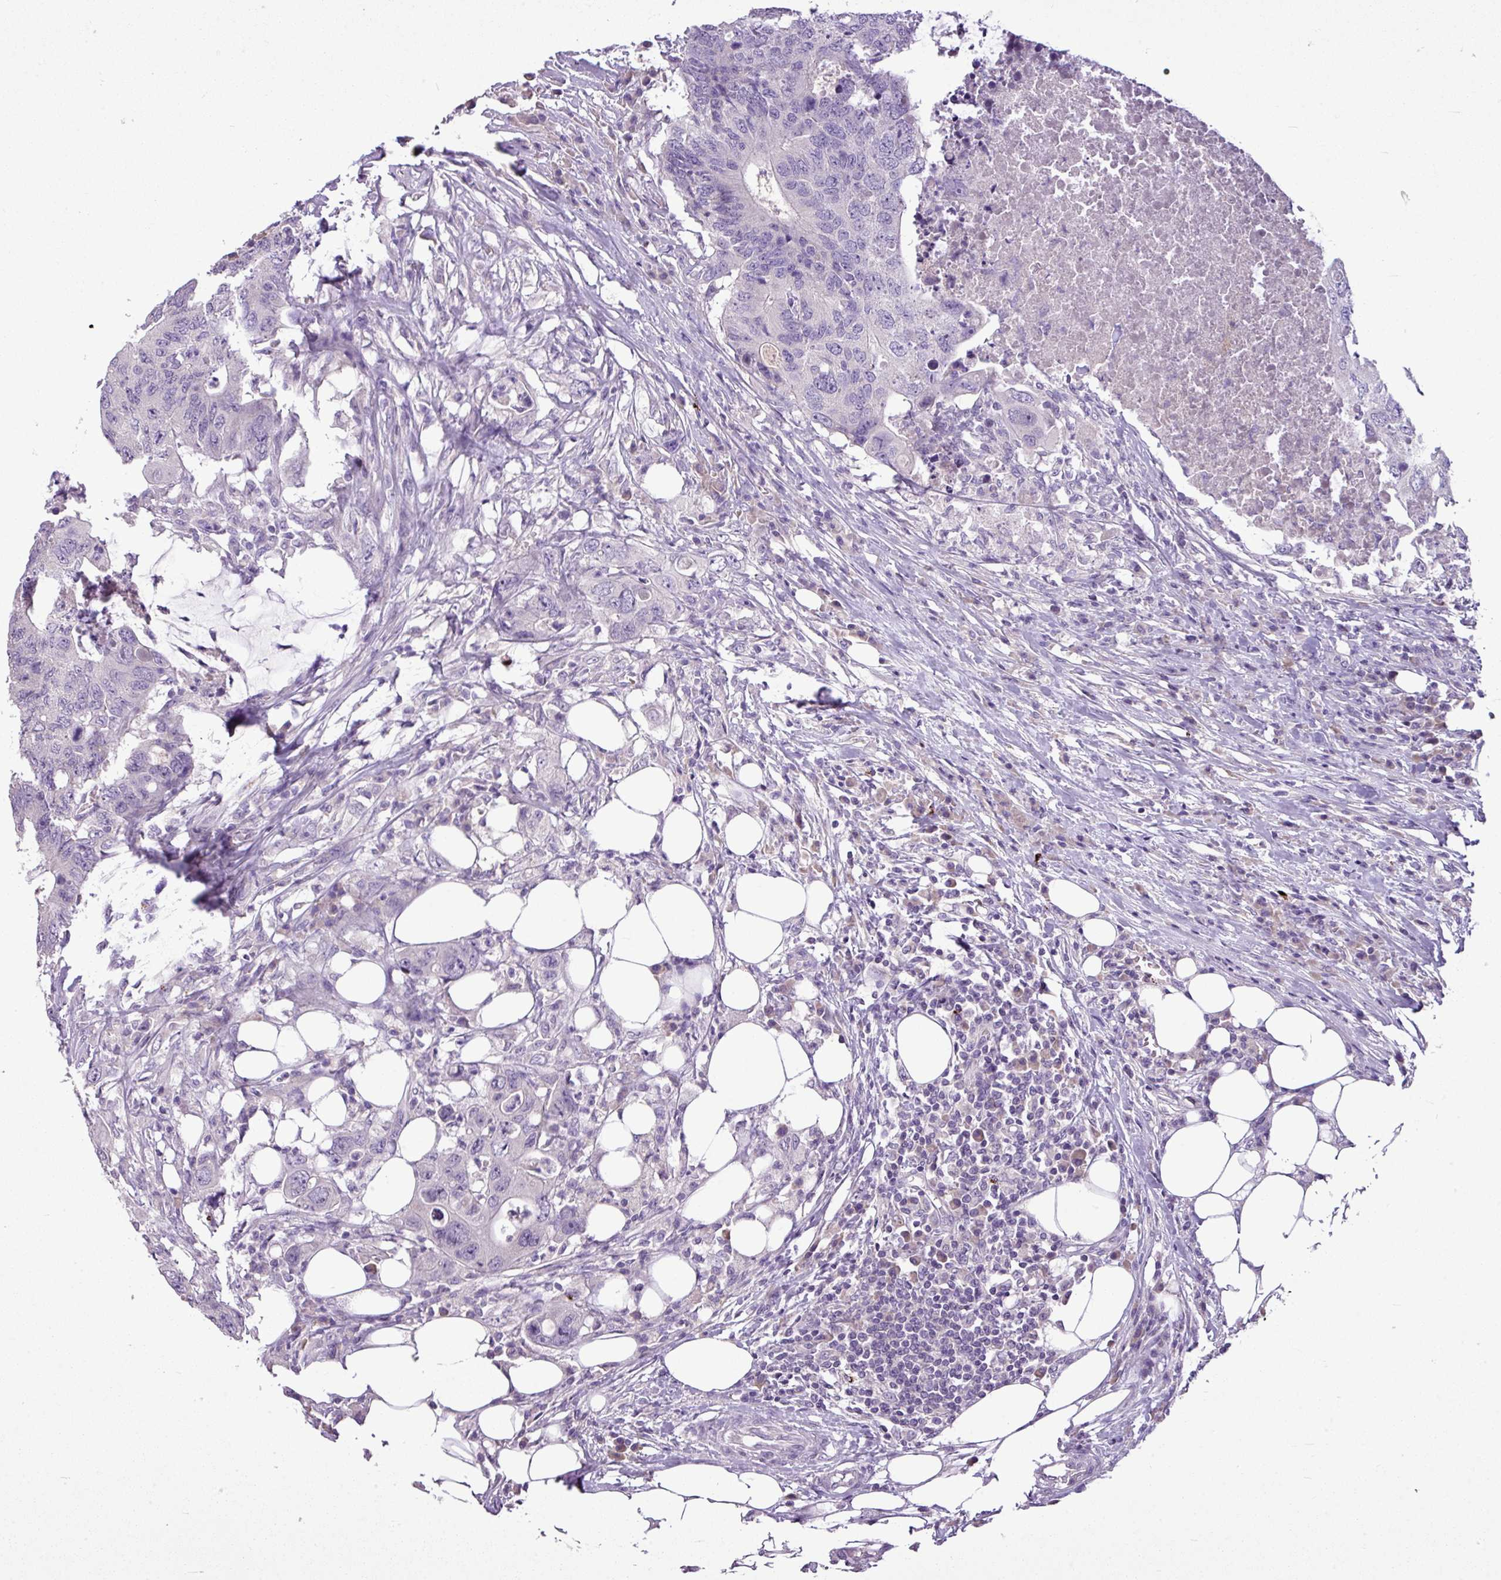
{"staining": {"intensity": "negative", "quantity": "none", "location": "none"}, "tissue": "colorectal cancer", "cell_type": "Tumor cells", "image_type": "cancer", "snomed": [{"axis": "morphology", "description": "Adenocarcinoma, NOS"}, {"axis": "topography", "description": "Colon"}], "caption": "Colorectal cancer (adenocarcinoma) was stained to show a protein in brown. There is no significant positivity in tumor cells. (DAB (3,3'-diaminobenzidine) immunohistochemistry (IHC) visualized using brightfield microscopy, high magnification).", "gene": "IL17A", "patient": {"sex": "male", "age": 71}}